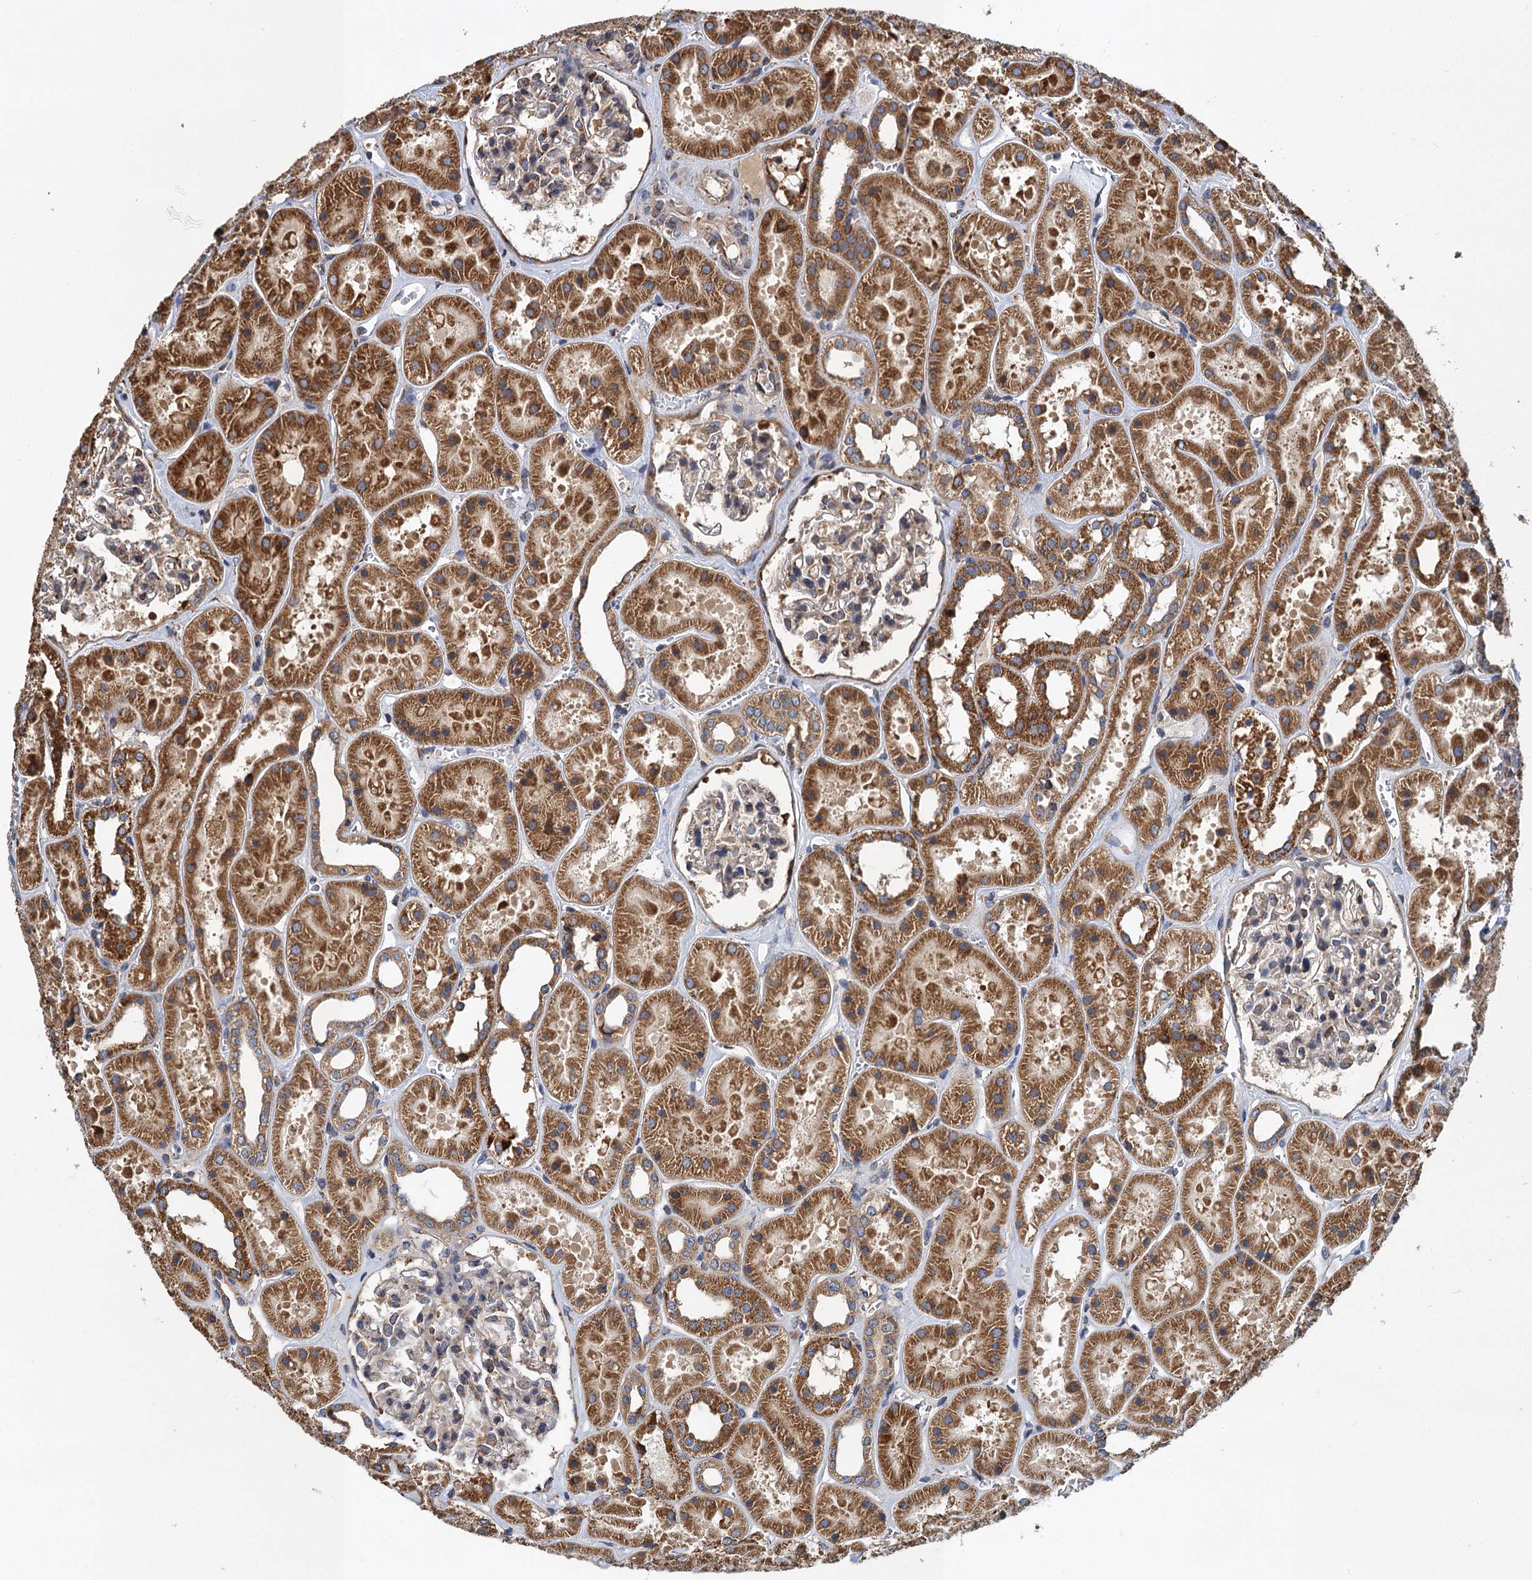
{"staining": {"intensity": "moderate", "quantity": "<25%", "location": "cytoplasmic/membranous"}, "tissue": "kidney", "cell_type": "Cells in glomeruli", "image_type": "normal", "snomed": [{"axis": "morphology", "description": "Normal tissue, NOS"}, {"axis": "topography", "description": "Kidney"}], "caption": "Cells in glomeruli display low levels of moderate cytoplasmic/membranous expression in approximately <25% of cells in benign kidney. (DAB (3,3'-diaminobenzidine) IHC with brightfield microscopy, high magnification).", "gene": "LINS1", "patient": {"sex": "female", "age": 41}}